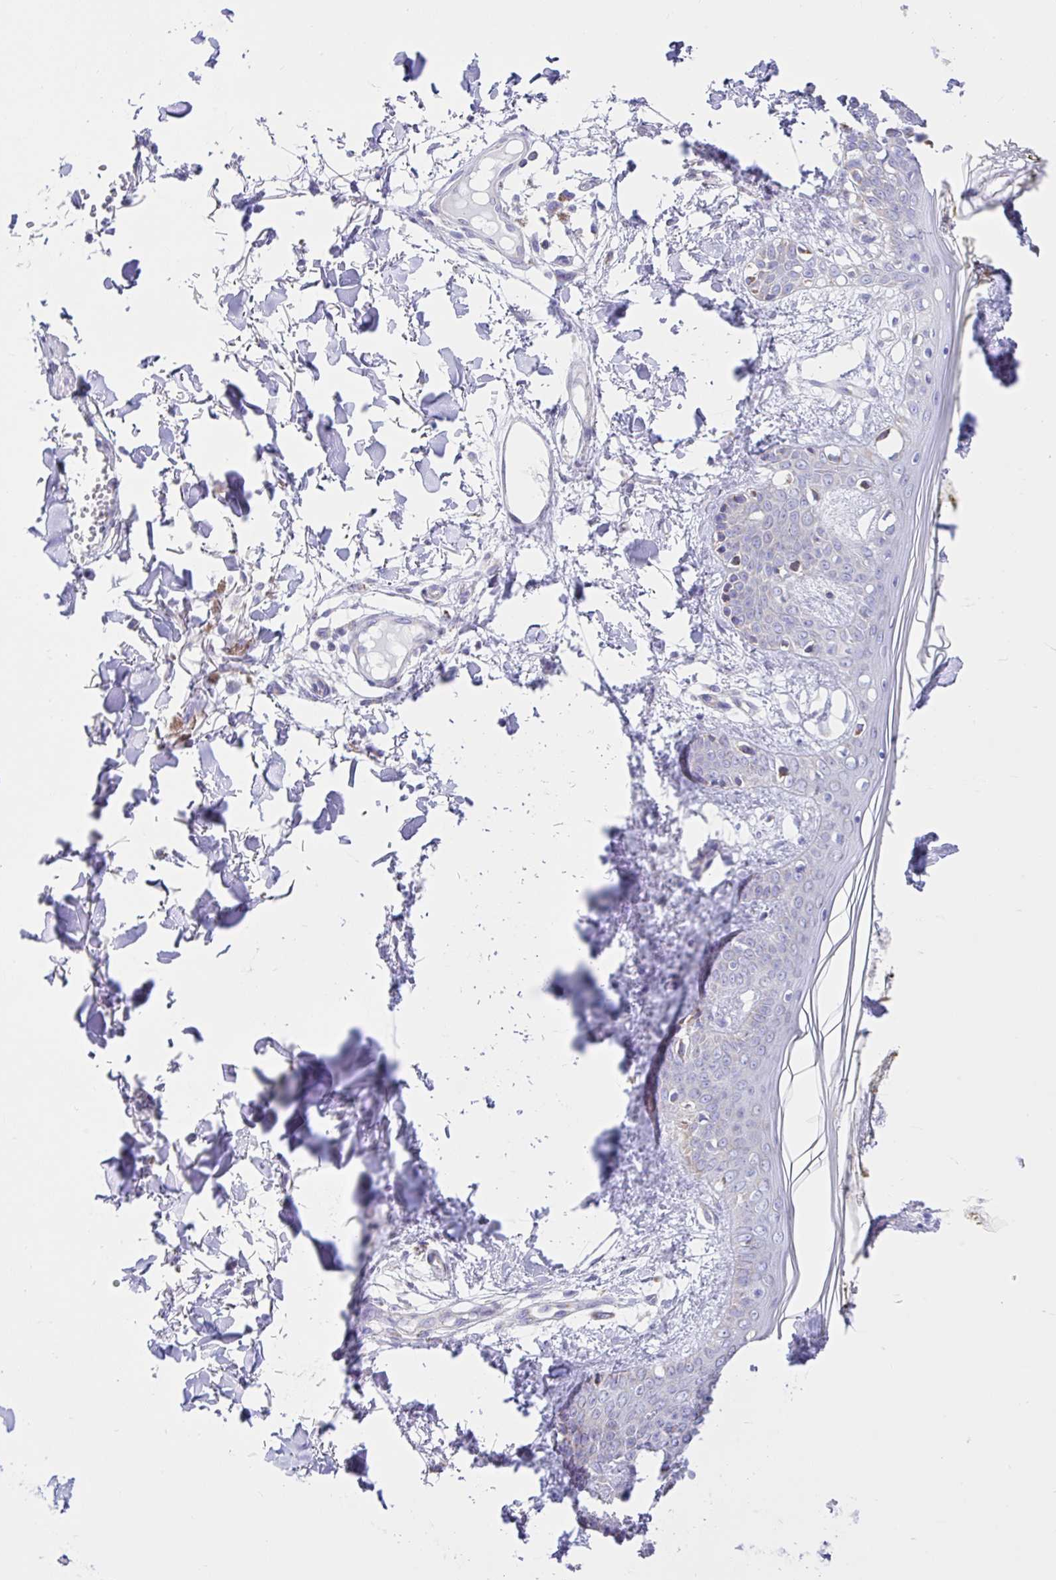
{"staining": {"intensity": "negative", "quantity": "none", "location": "none"}, "tissue": "skin", "cell_type": "Fibroblasts", "image_type": "normal", "snomed": [{"axis": "morphology", "description": "Normal tissue, NOS"}, {"axis": "topography", "description": "Skin"}], "caption": "Micrograph shows no protein positivity in fibroblasts of benign skin.", "gene": "NDUFS2", "patient": {"sex": "female", "age": 34}}